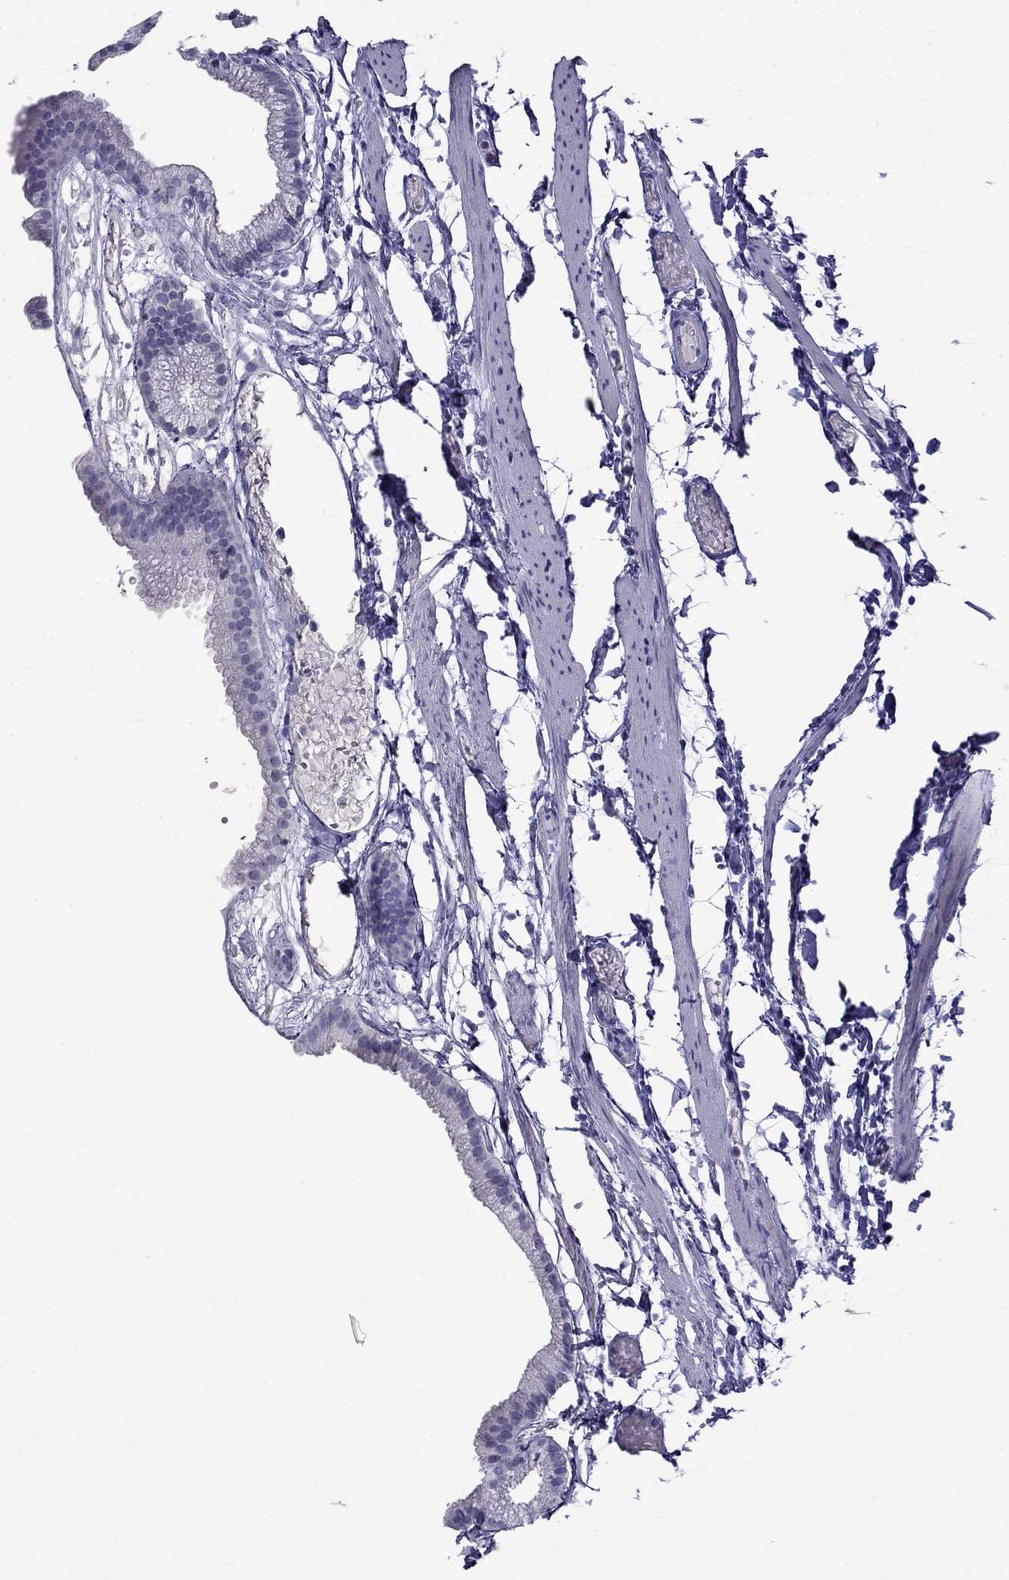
{"staining": {"intensity": "negative", "quantity": "none", "location": "none"}, "tissue": "gallbladder", "cell_type": "Glandular cells", "image_type": "normal", "snomed": [{"axis": "morphology", "description": "Normal tissue, NOS"}, {"axis": "topography", "description": "Gallbladder"}], "caption": "Immunohistochemical staining of benign gallbladder demonstrates no significant positivity in glandular cells. The staining is performed using DAB (3,3'-diaminobenzidine) brown chromogen with nuclei counter-stained in using hematoxylin.", "gene": "MYO15A", "patient": {"sex": "female", "age": 45}}